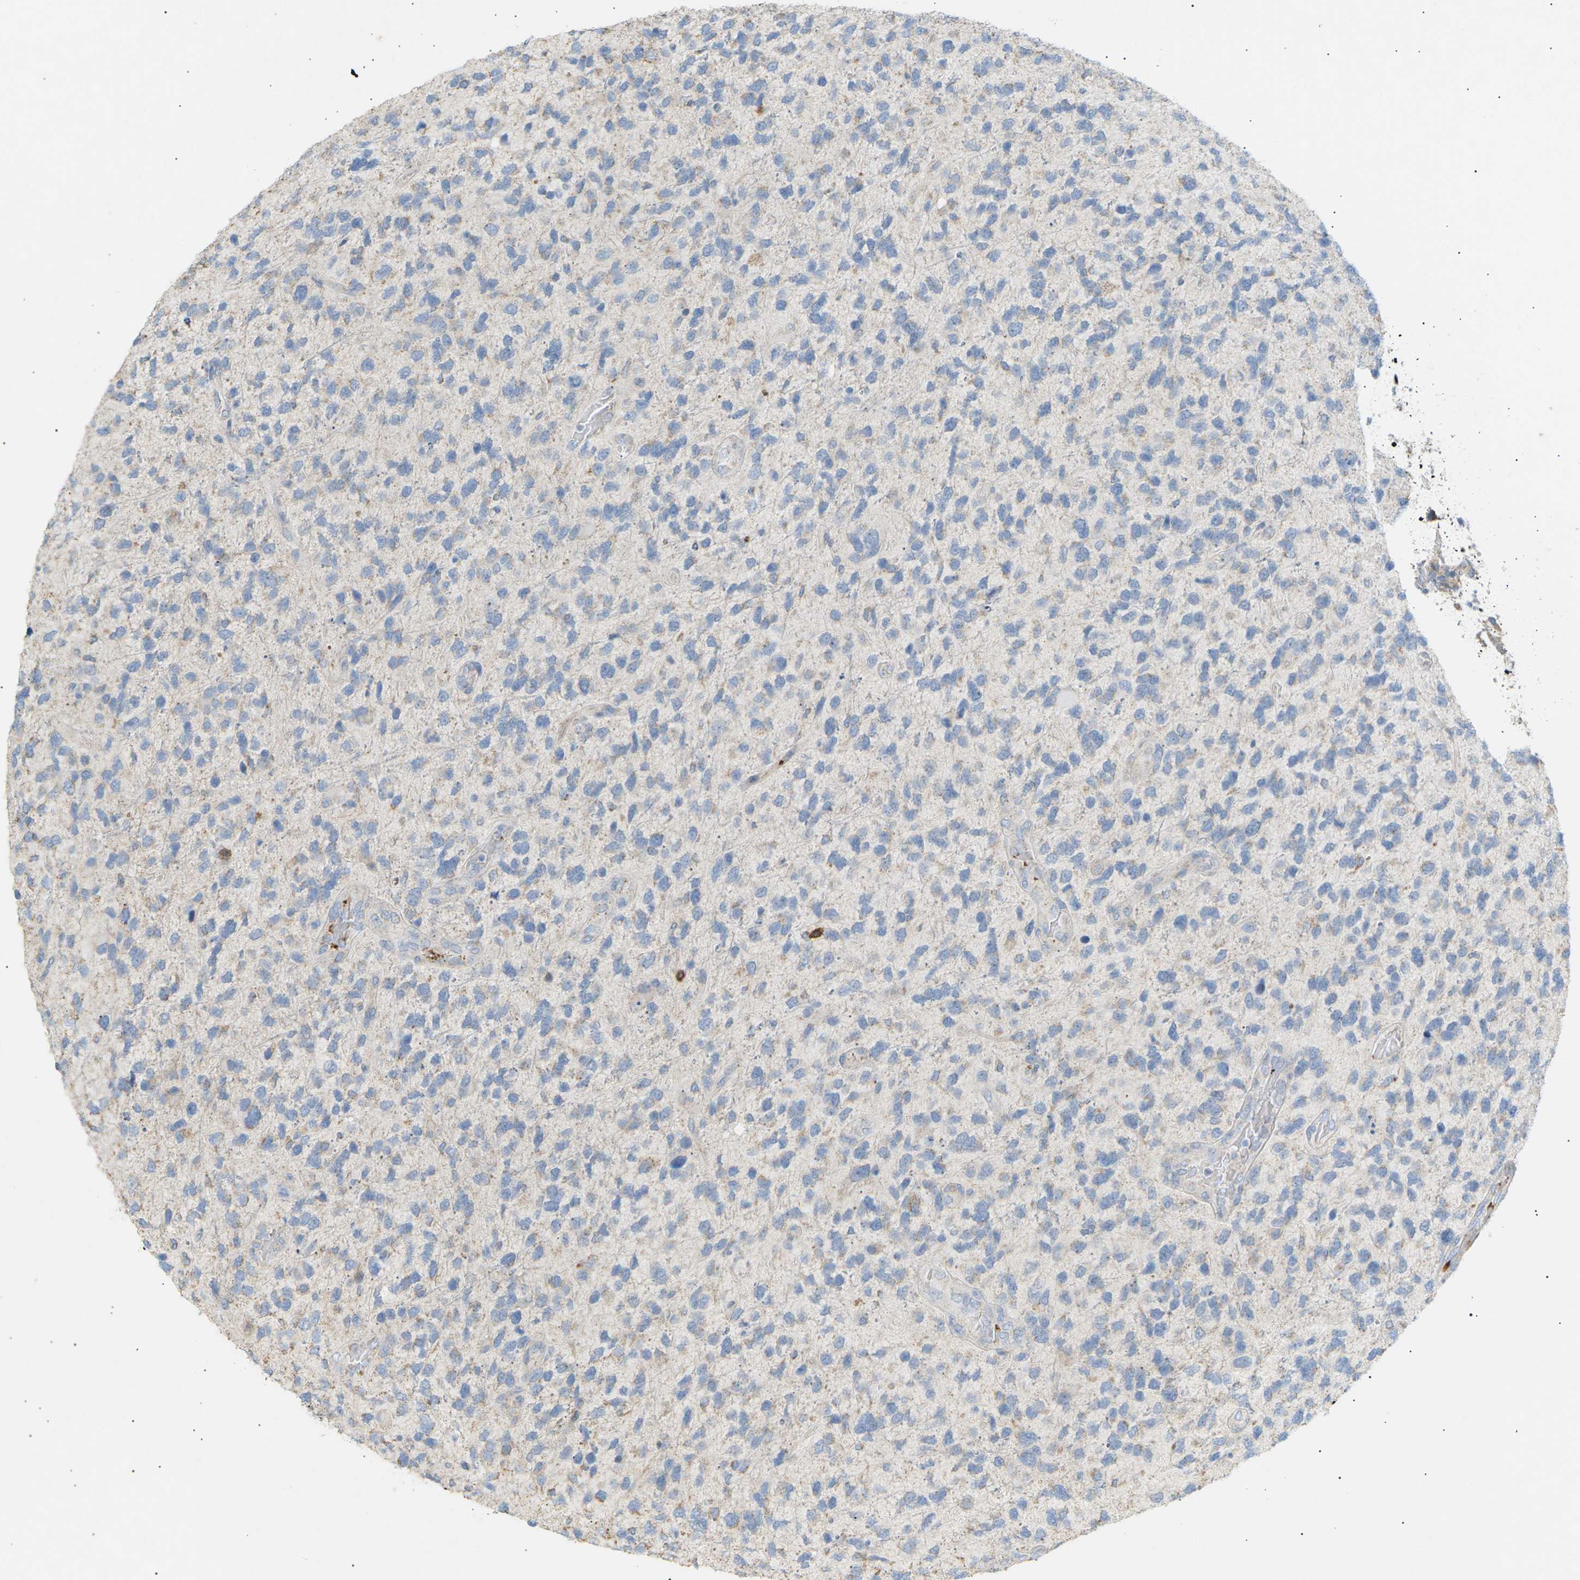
{"staining": {"intensity": "negative", "quantity": "none", "location": "none"}, "tissue": "glioma", "cell_type": "Tumor cells", "image_type": "cancer", "snomed": [{"axis": "morphology", "description": "Glioma, malignant, High grade"}, {"axis": "topography", "description": "Brain"}], "caption": "A micrograph of glioma stained for a protein exhibits no brown staining in tumor cells. (DAB (3,3'-diaminobenzidine) immunohistochemistry, high magnification).", "gene": "LIME1", "patient": {"sex": "female", "age": 58}}